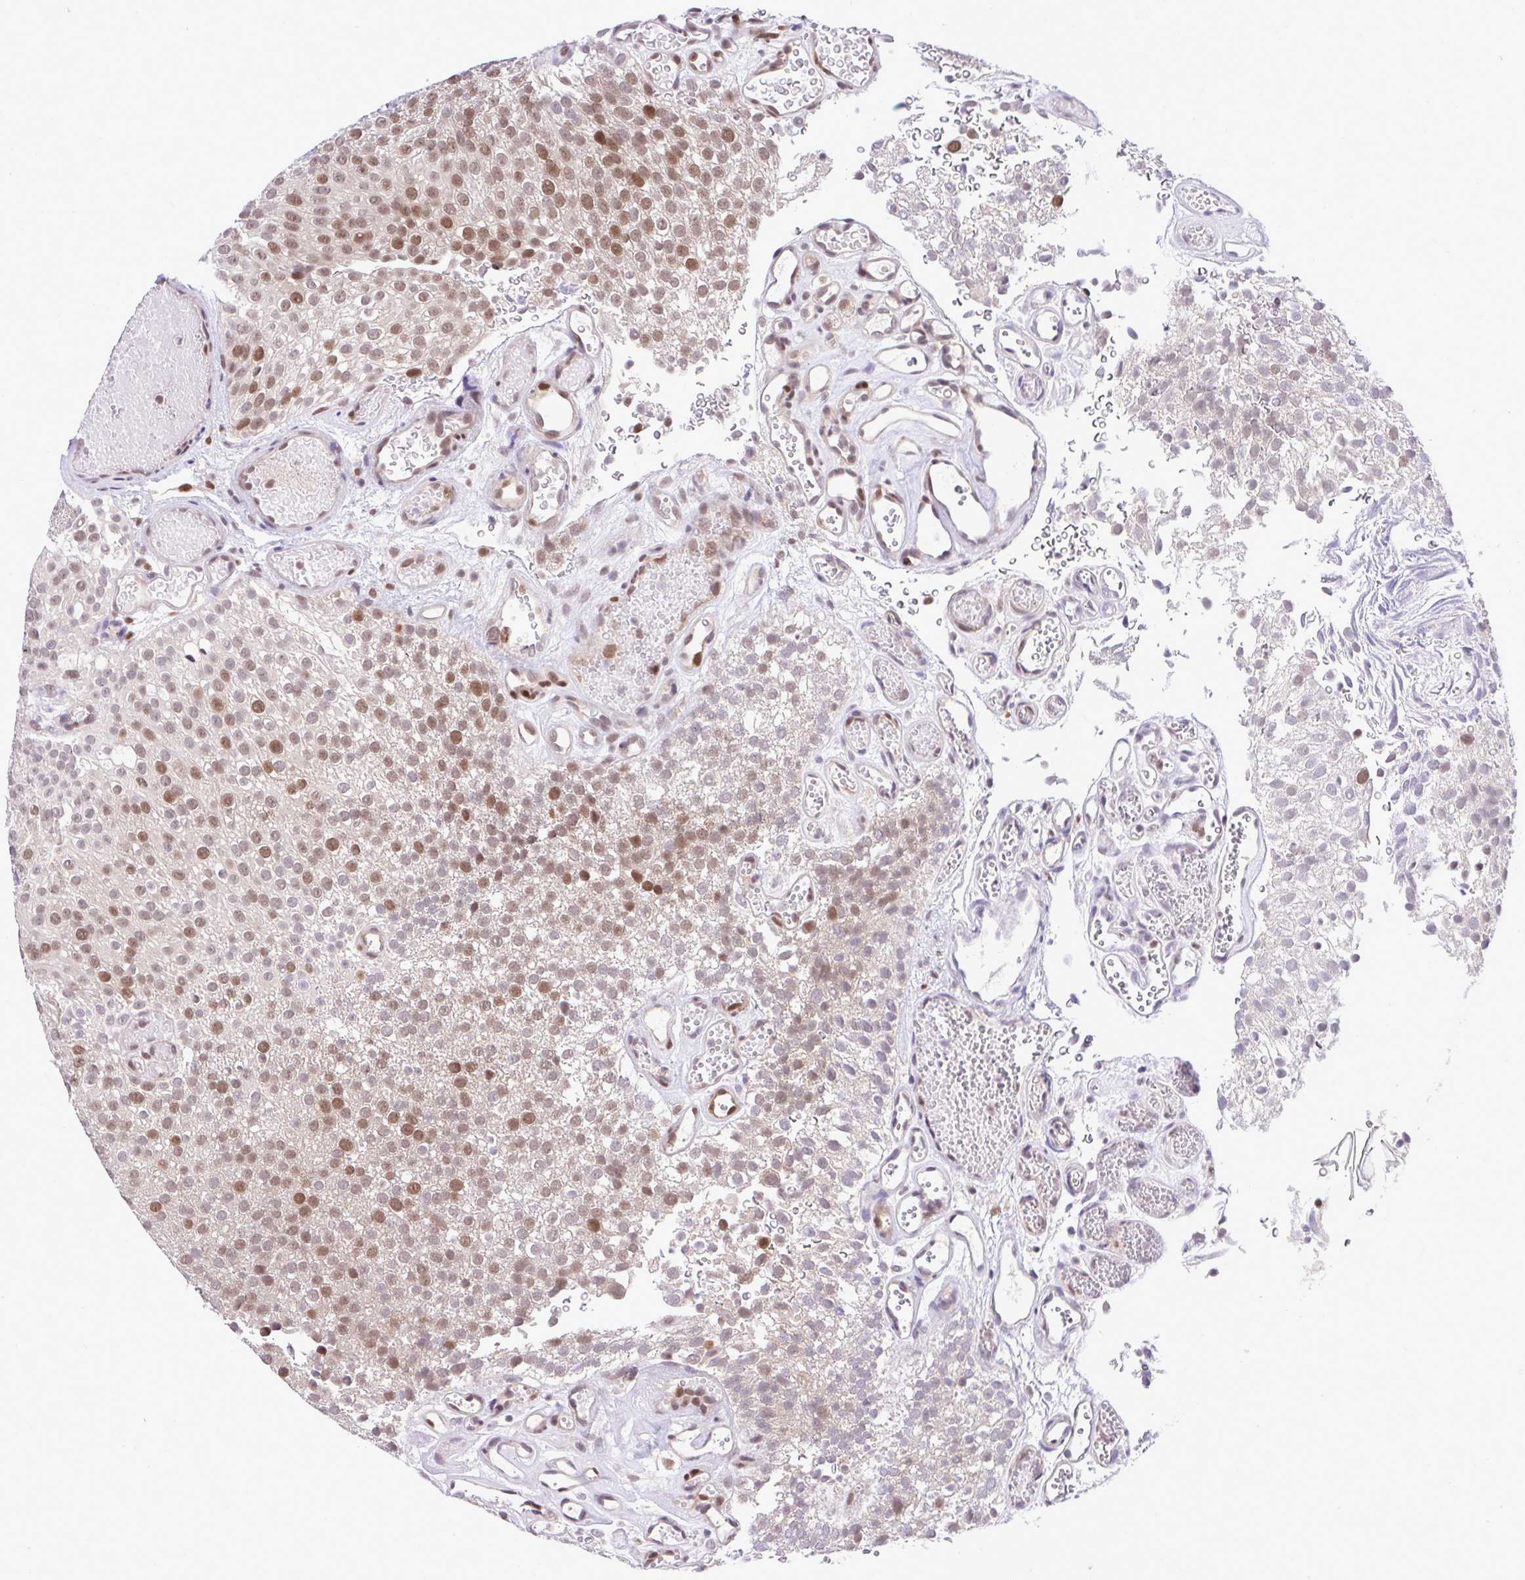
{"staining": {"intensity": "moderate", "quantity": "25%-75%", "location": "nuclear"}, "tissue": "urothelial cancer", "cell_type": "Tumor cells", "image_type": "cancer", "snomed": [{"axis": "morphology", "description": "Urothelial carcinoma, Low grade"}, {"axis": "topography", "description": "Urinary bladder"}], "caption": "A photomicrograph showing moderate nuclear staining in about 25%-75% of tumor cells in urothelial cancer, as visualized by brown immunohistochemical staining.", "gene": "RFC4", "patient": {"sex": "male", "age": 78}}